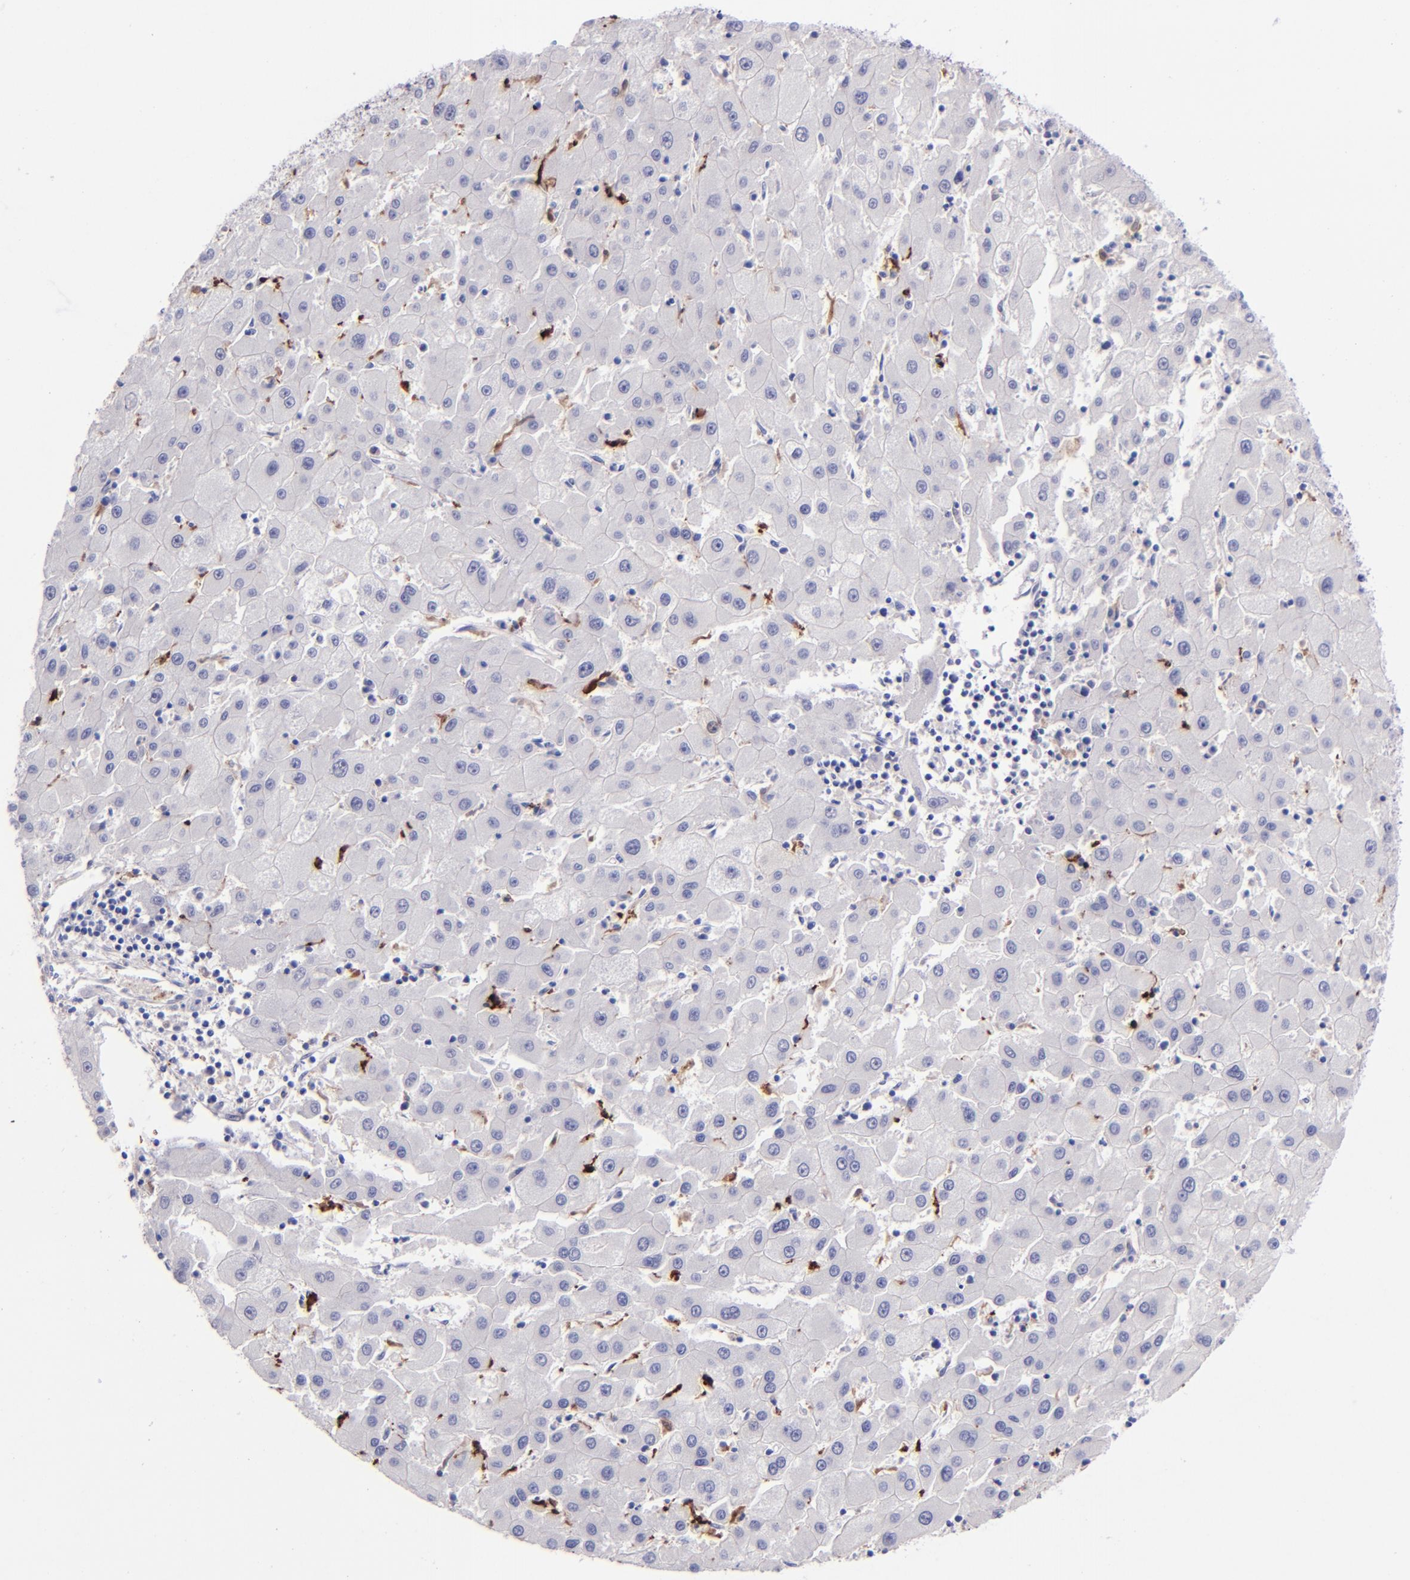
{"staining": {"intensity": "negative", "quantity": "none", "location": "none"}, "tissue": "liver cancer", "cell_type": "Tumor cells", "image_type": "cancer", "snomed": [{"axis": "morphology", "description": "Carcinoma, Hepatocellular, NOS"}, {"axis": "topography", "description": "Liver"}], "caption": "Hepatocellular carcinoma (liver) stained for a protein using immunohistochemistry (IHC) displays no expression tumor cells.", "gene": "F13A1", "patient": {"sex": "male", "age": 72}}